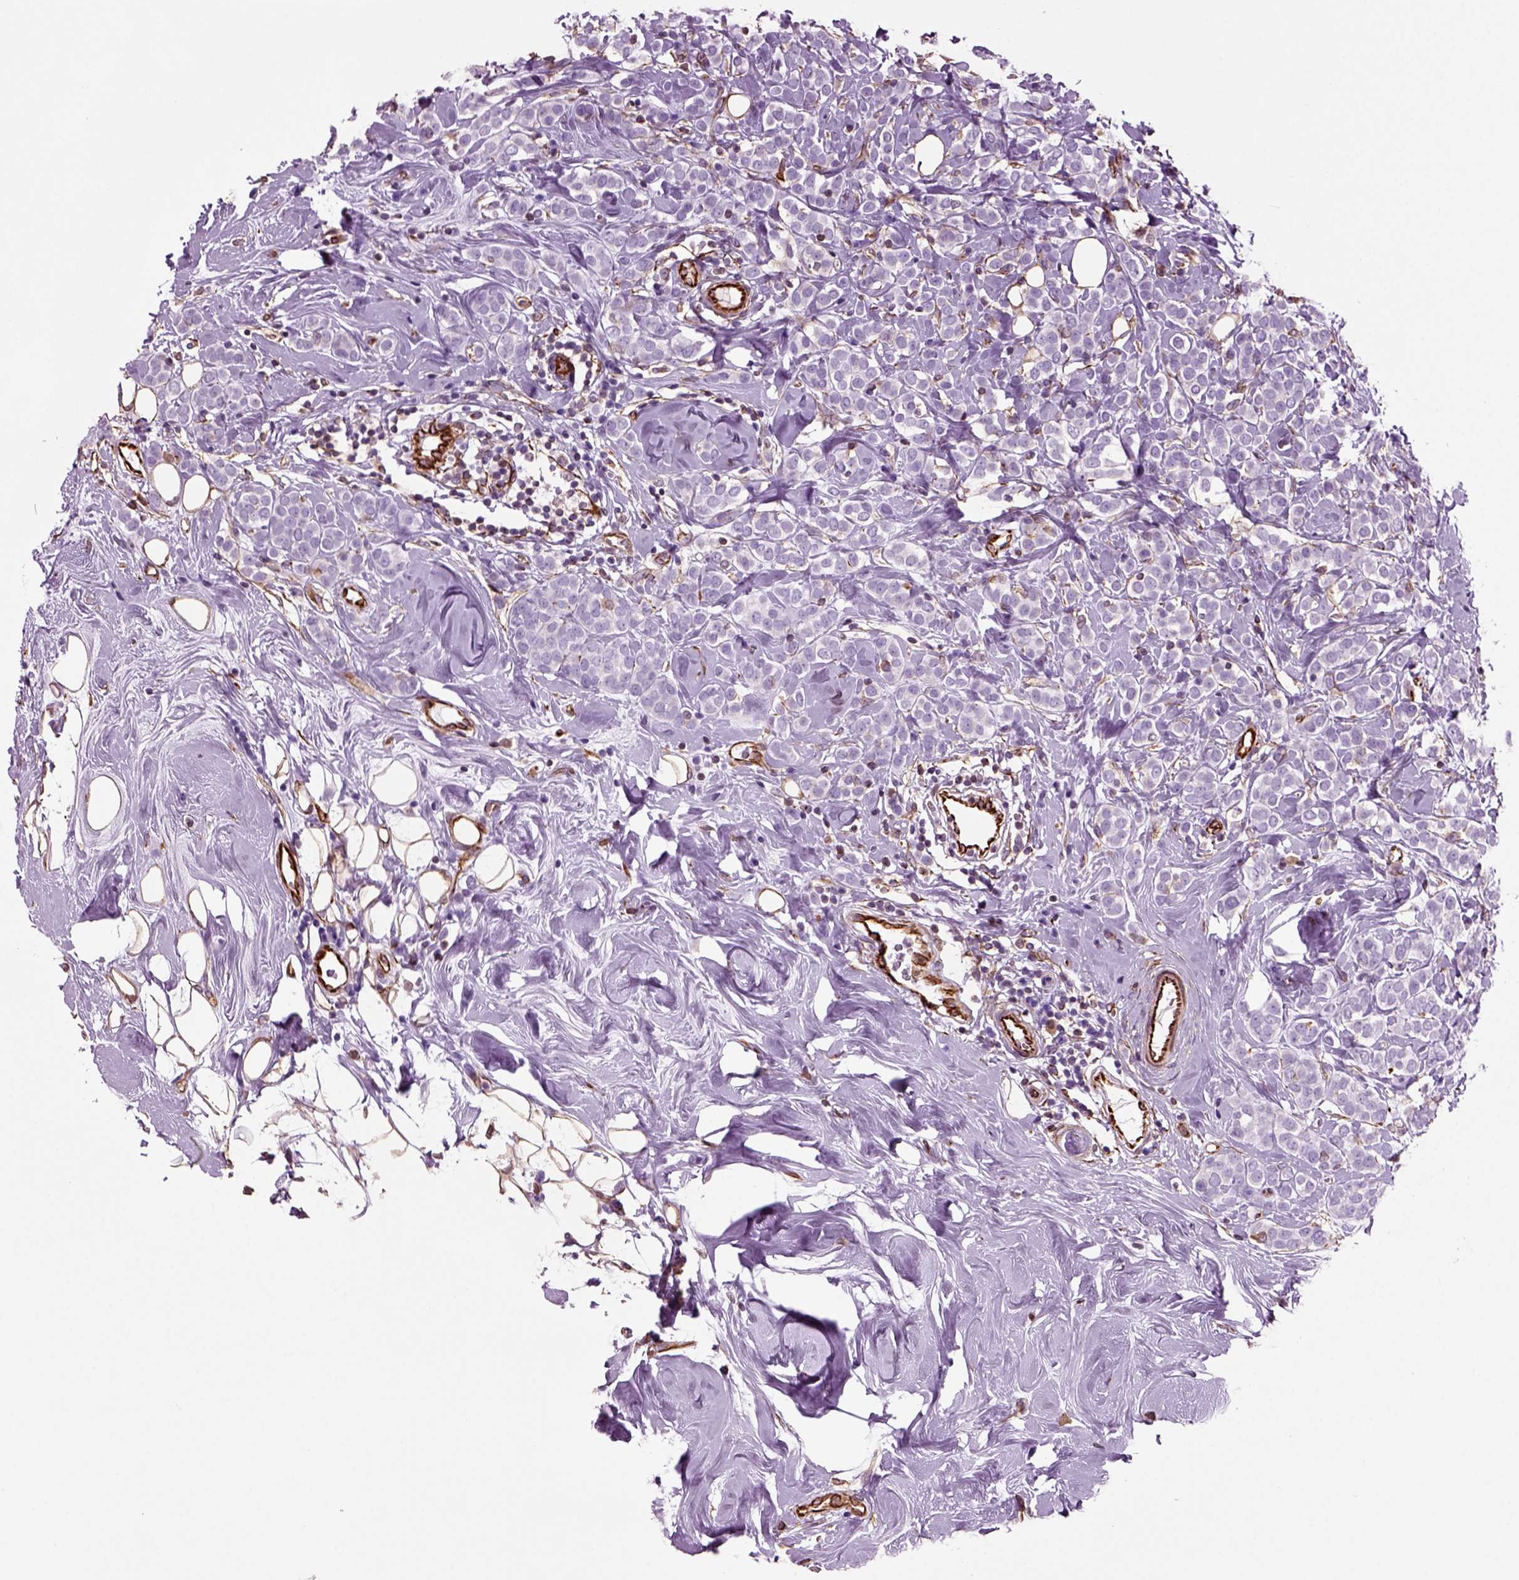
{"staining": {"intensity": "negative", "quantity": "none", "location": "none"}, "tissue": "breast cancer", "cell_type": "Tumor cells", "image_type": "cancer", "snomed": [{"axis": "morphology", "description": "Lobular carcinoma"}, {"axis": "topography", "description": "Breast"}], "caption": "Tumor cells show no significant protein expression in breast cancer (lobular carcinoma).", "gene": "ACER3", "patient": {"sex": "female", "age": 49}}